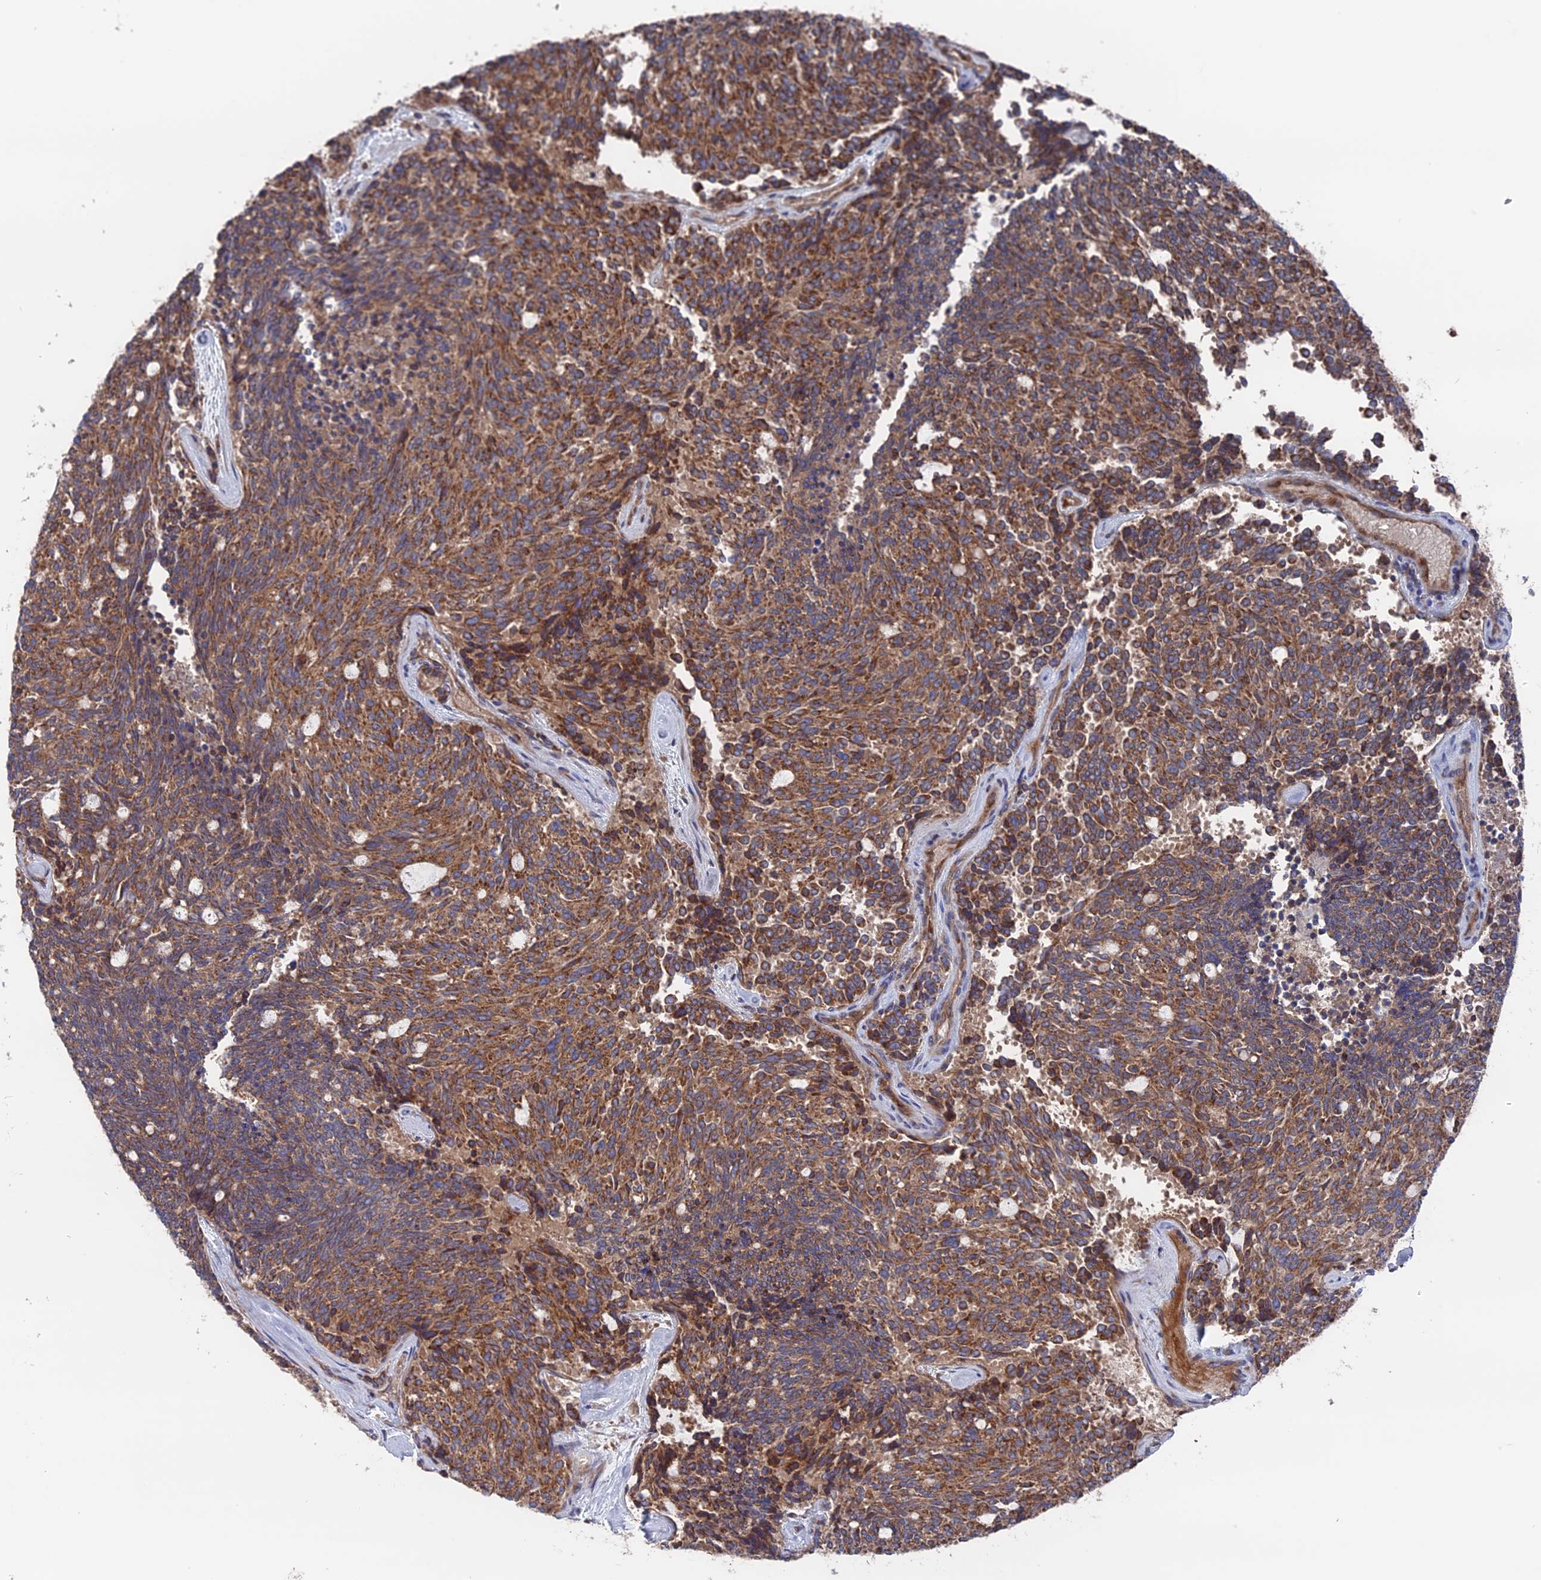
{"staining": {"intensity": "strong", "quantity": ">75%", "location": "cytoplasmic/membranous"}, "tissue": "carcinoid", "cell_type": "Tumor cells", "image_type": "cancer", "snomed": [{"axis": "morphology", "description": "Carcinoid, malignant, NOS"}, {"axis": "topography", "description": "Pancreas"}], "caption": "A brown stain shows strong cytoplasmic/membranous expression of a protein in carcinoid tumor cells.", "gene": "TELO2", "patient": {"sex": "female", "age": 54}}